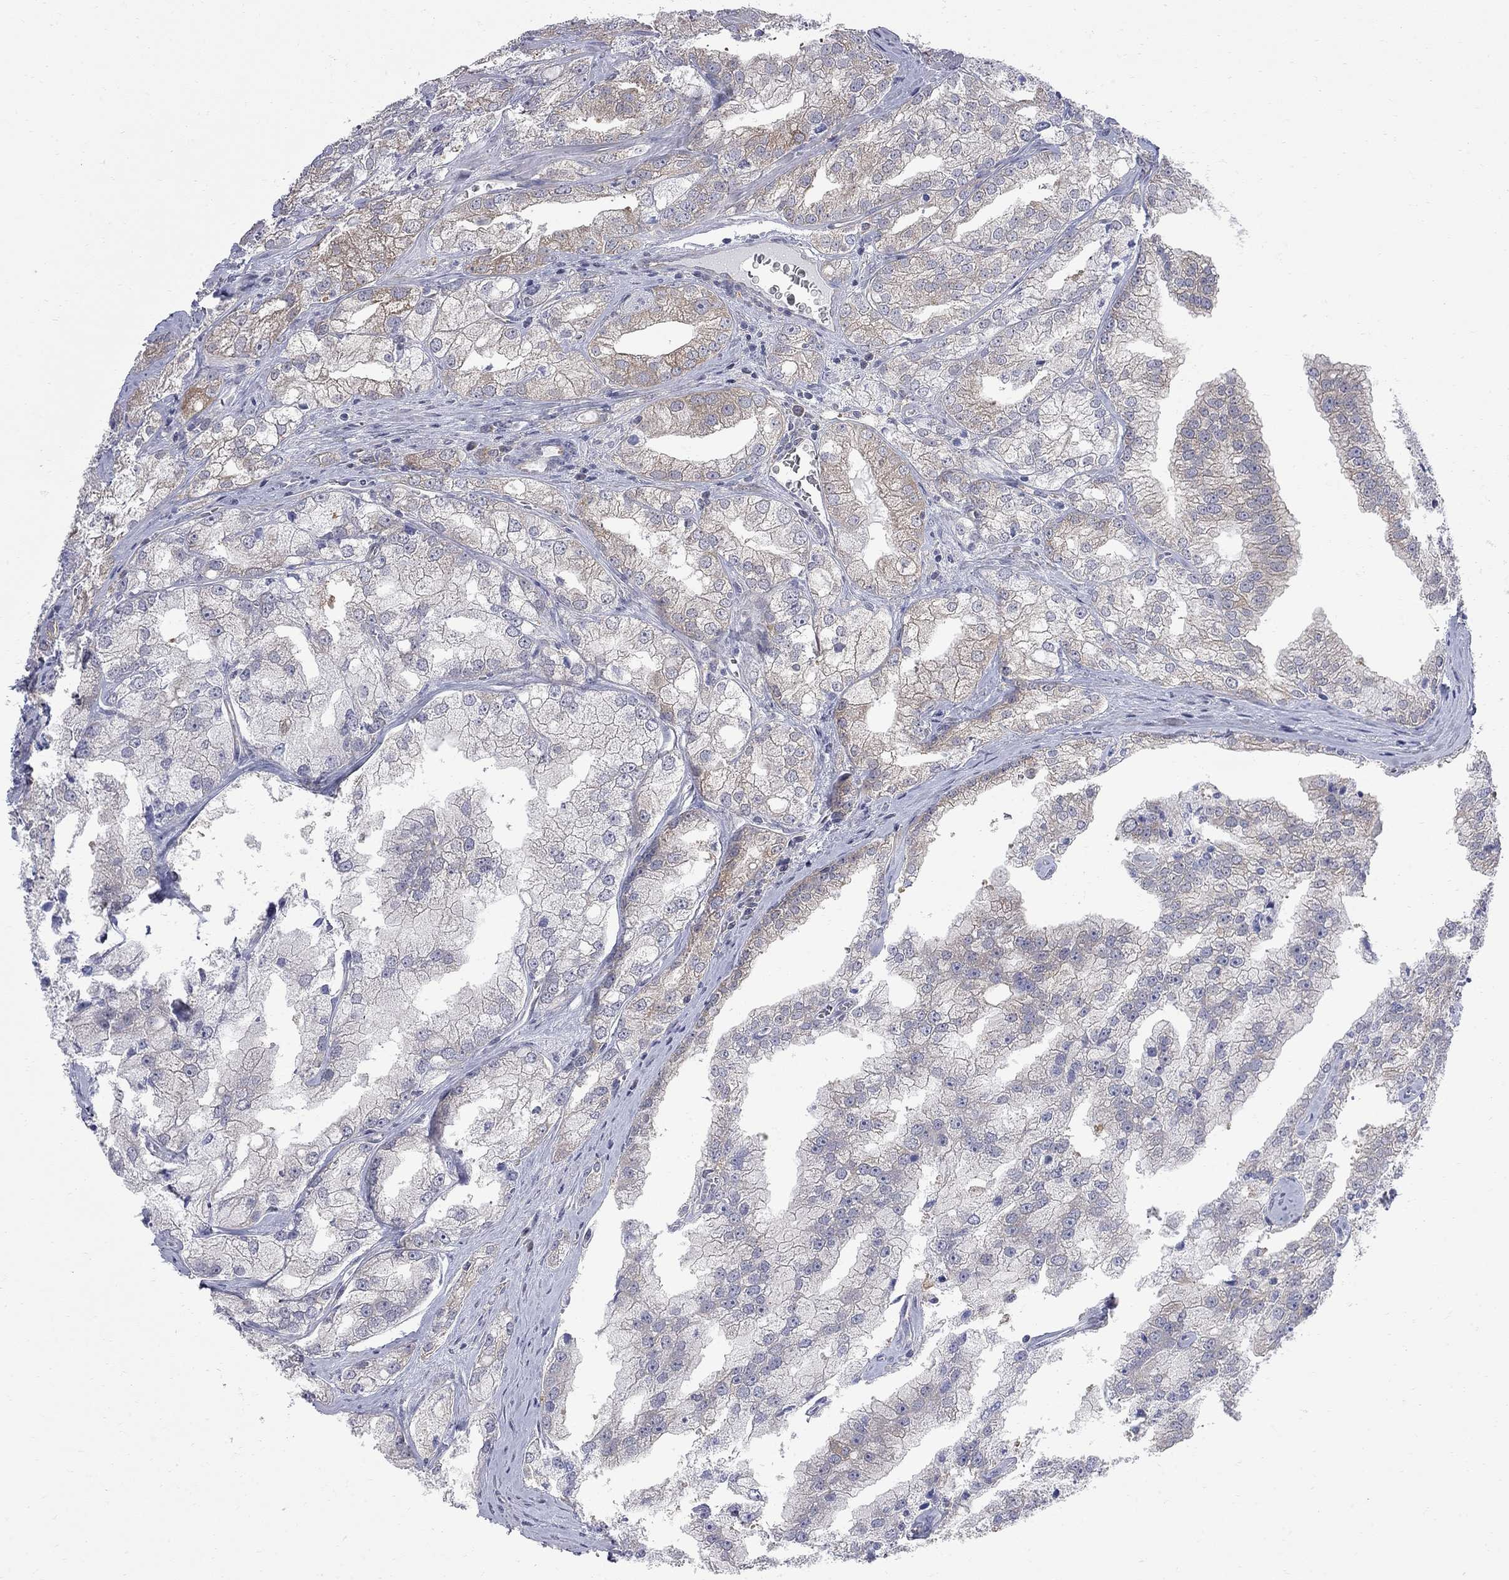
{"staining": {"intensity": "weak", "quantity": "<25%", "location": "cytoplasmic/membranous"}, "tissue": "prostate cancer", "cell_type": "Tumor cells", "image_type": "cancer", "snomed": [{"axis": "morphology", "description": "Adenocarcinoma, NOS"}, {"axis": "topography", "description": "Prostate"}], "caption": "IHC micrograph of neoplastic tissue: human prostate cancer stained with DAB (3,3'-diaminobenzidine) reveals no significant protein positivity in tumor cells.", "gene": "GALNT8", "patient": {"sex": "male", "age": 70}}